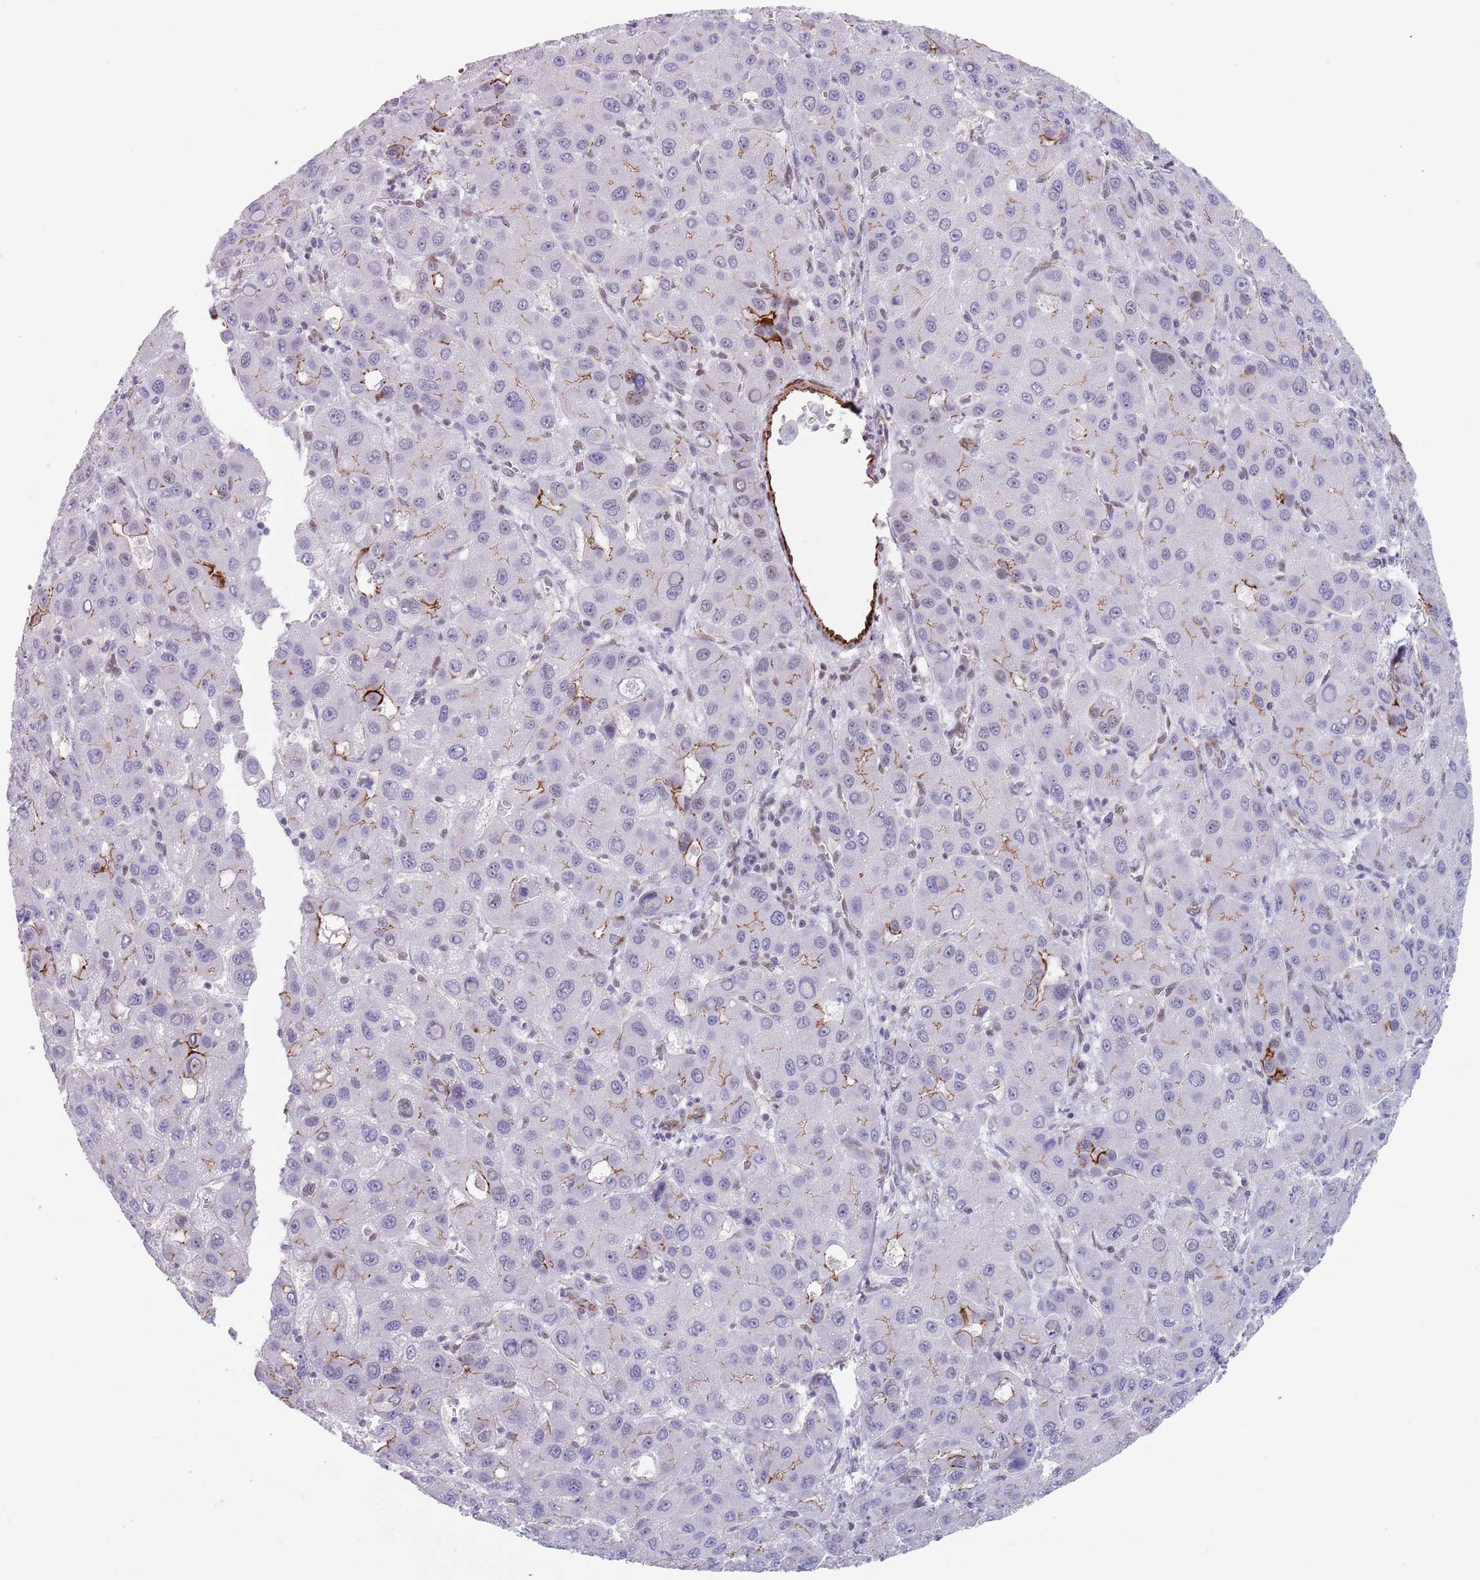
{"staining": {"intensity": "moderate", "quantity": "<25%", "location": "cytoplasmic/membranous"}, "tissue": "liver cancer", "cell_type": "Tumor cells", "image_type": "cancer", "snomed": [{"axis": "morphology", "description": "Carcinoma, Hepatocellular, NOS"}, {"axis": "topography", "description": "Liver"}], "caption": "Liver hepatocellular carcinoma stained with DAB (3,3'-diaminobenzidine) immunohistochemistry (IHC) displays low levels of moderate cytoplasmic/membranous positivity in approximately <25% of tumor cells.", "gene": "OR5A2", "patient": {"sex": "male", "age": 55}}